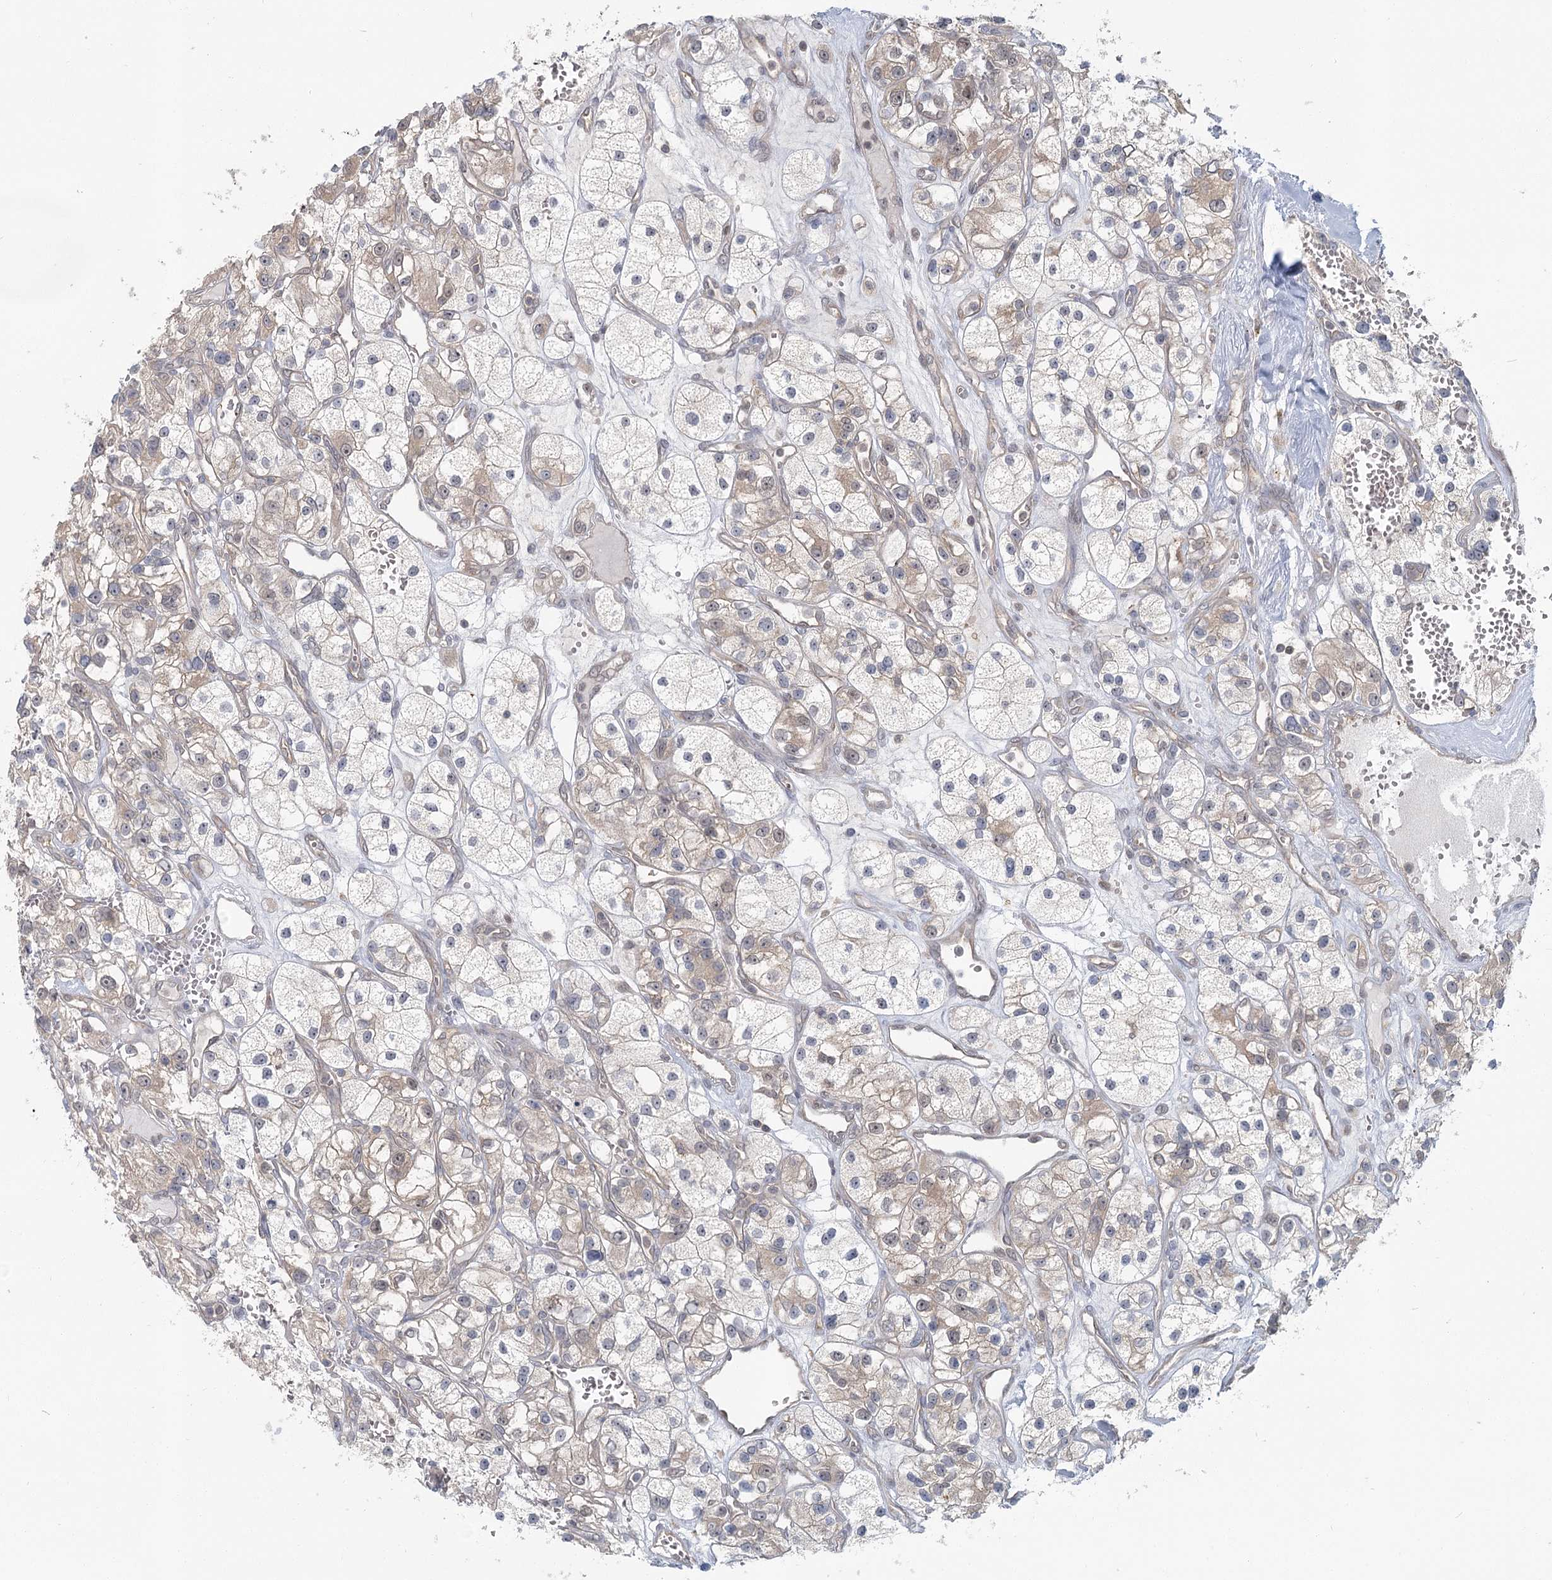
{"staining": {"intensity": "weak", "quantity": "25%-75%", "location": "cytoplasmic/membranous"}, "tissue": "renal cancer", "cell_type": "Tumor cells", "image_type": "cancer", "snomed": [{"axis": "morphology", "description": "Adenocarcinoma, NOS"}, {"axis": "topography", "description": "Kidney"}], "caption": "Renal adenocarcinoma stained for a protein (brown) reveals weak cytoplasmic/membranous positive staining in about 25%-75% of tumor cells.", "gene": "THNSL1", "patient": {"sex": "female", "age": 57}}